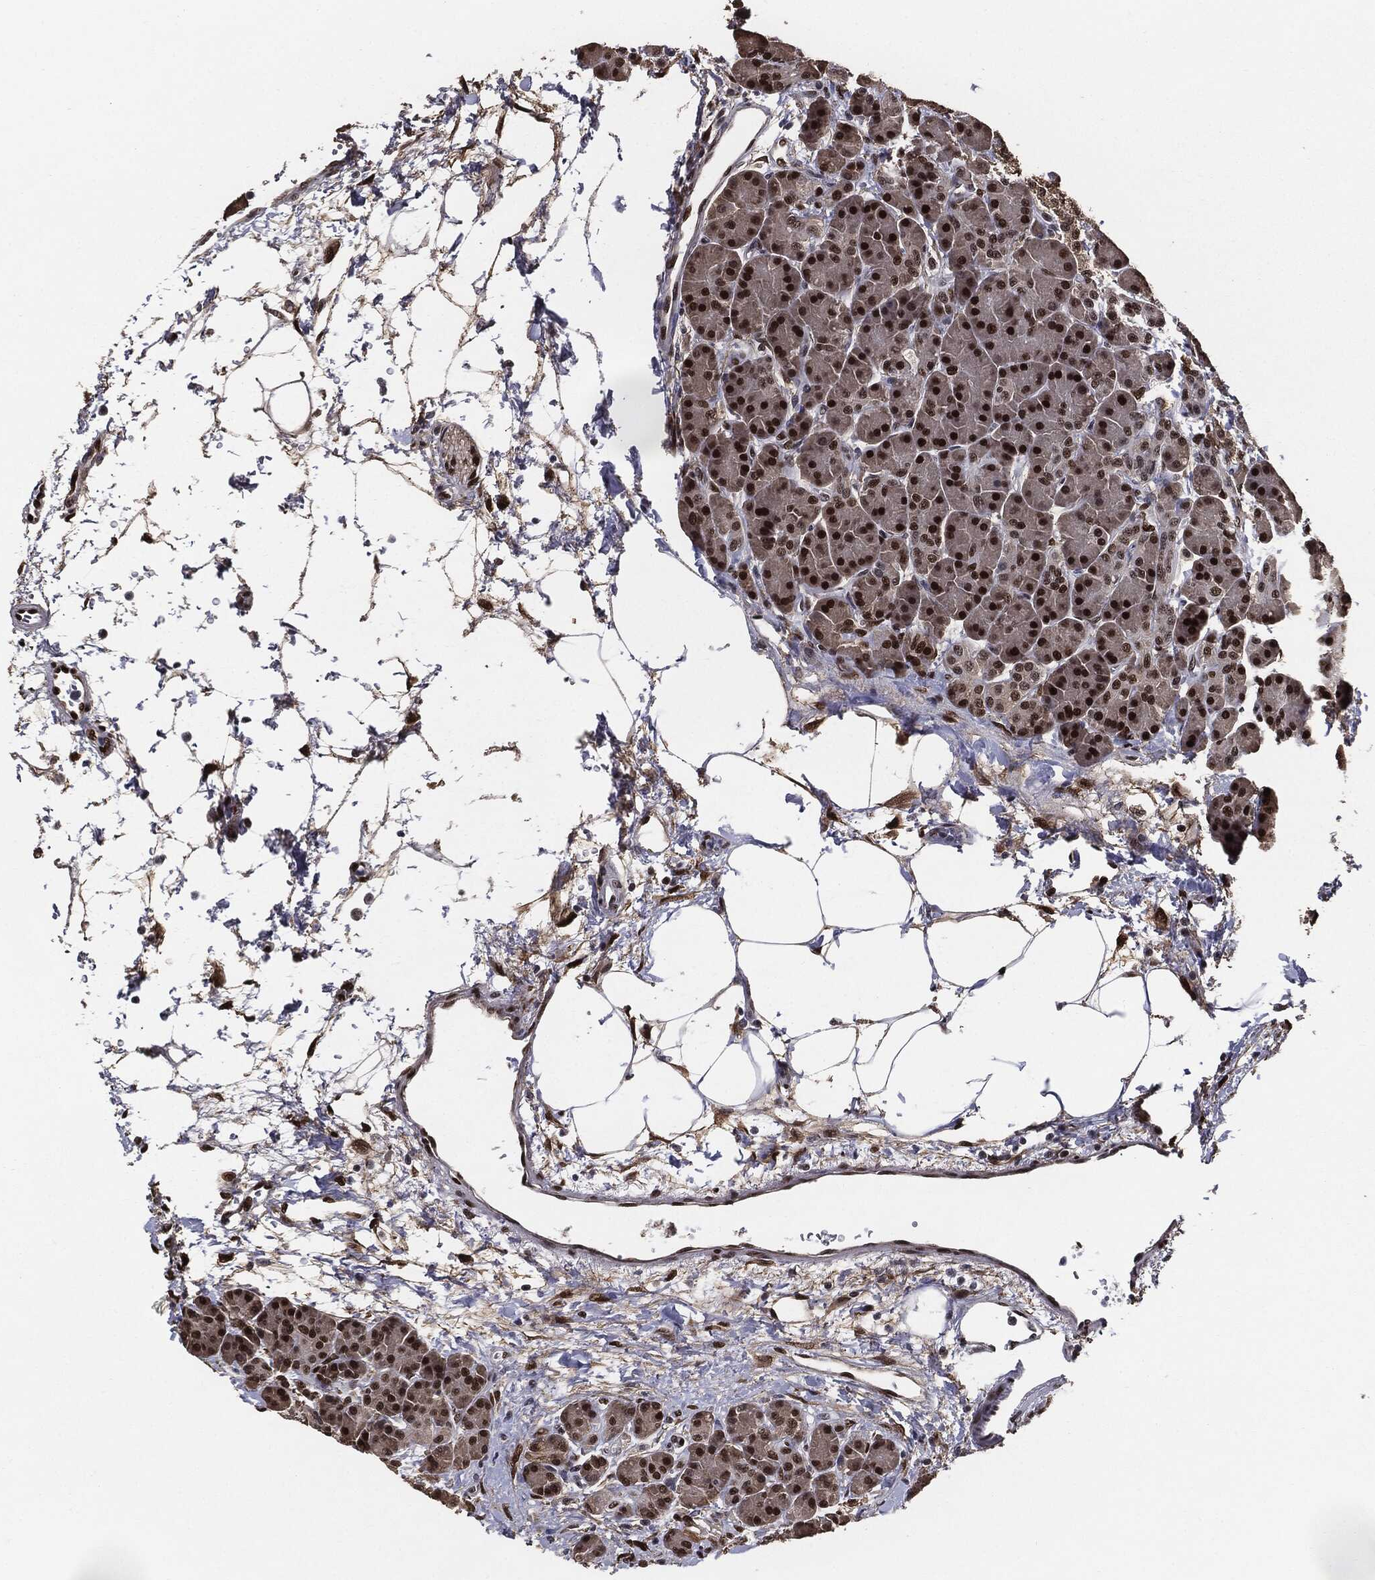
{"staining": {"intensity": "strong", "quantity": ">75%", "location": "nuclear"}, "tissue": "pancreas", "cell_type": "Exocrine glandular cells", "image_type": "normal", "snomed": [{"axis": "morphology", "description": "Normal tissue, NOS"}, {"axis": "topography", "description": "Pancreas"}], "caption": "Immunohistochemical staining of benign pancreas shows high levels of strong nuclear positivity in approximately >75% of exocrine glandular cells. (Stains: DAB in brown, nuclei in blue, Microscopy: brightfield microscopy at high magnification).", "gene": "JUN", "patient": {"sex": "female", "age": 63}}